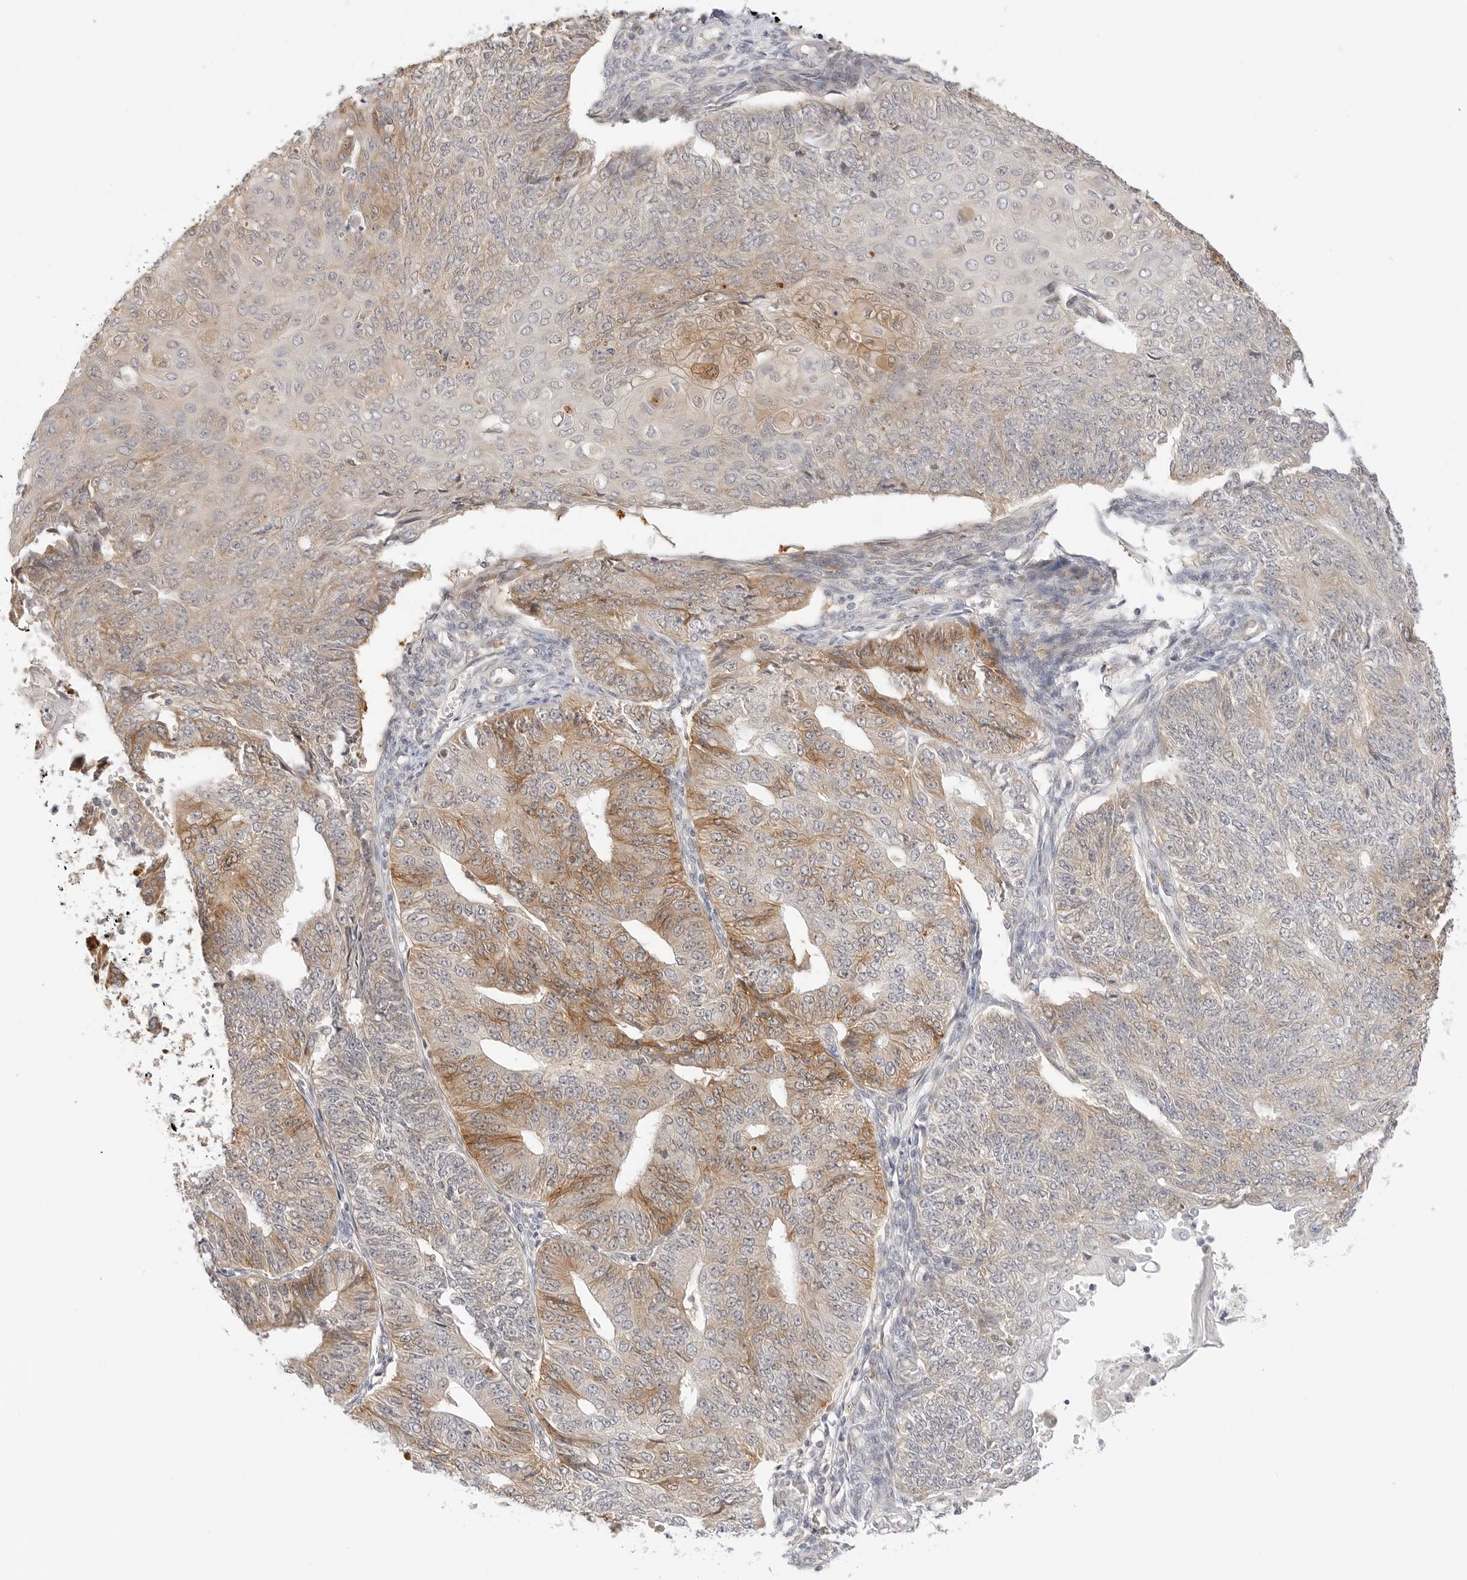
{"staining": {"intensity": "moderate", "quantity": "25%-75%", "location": "cytoplasmic/membranous"}, "tissue": "endometrial cancer", "cell_type": "Tumor cells", "image_type": "cancer", "snomed": [{"axis": "morphology", "description": "Adenocarcinoma, NOS"}, {"axis": "topography", "description": "Endometrium"}], "caption": "Moderate cytoplasmic/membranous protein expression is appreciated in about 25%-75% of tumor cells in endometrial cancer (adenocarcinoma).", "gene": "ERO1B", "patient": {"sex": "female", "age": 32}}